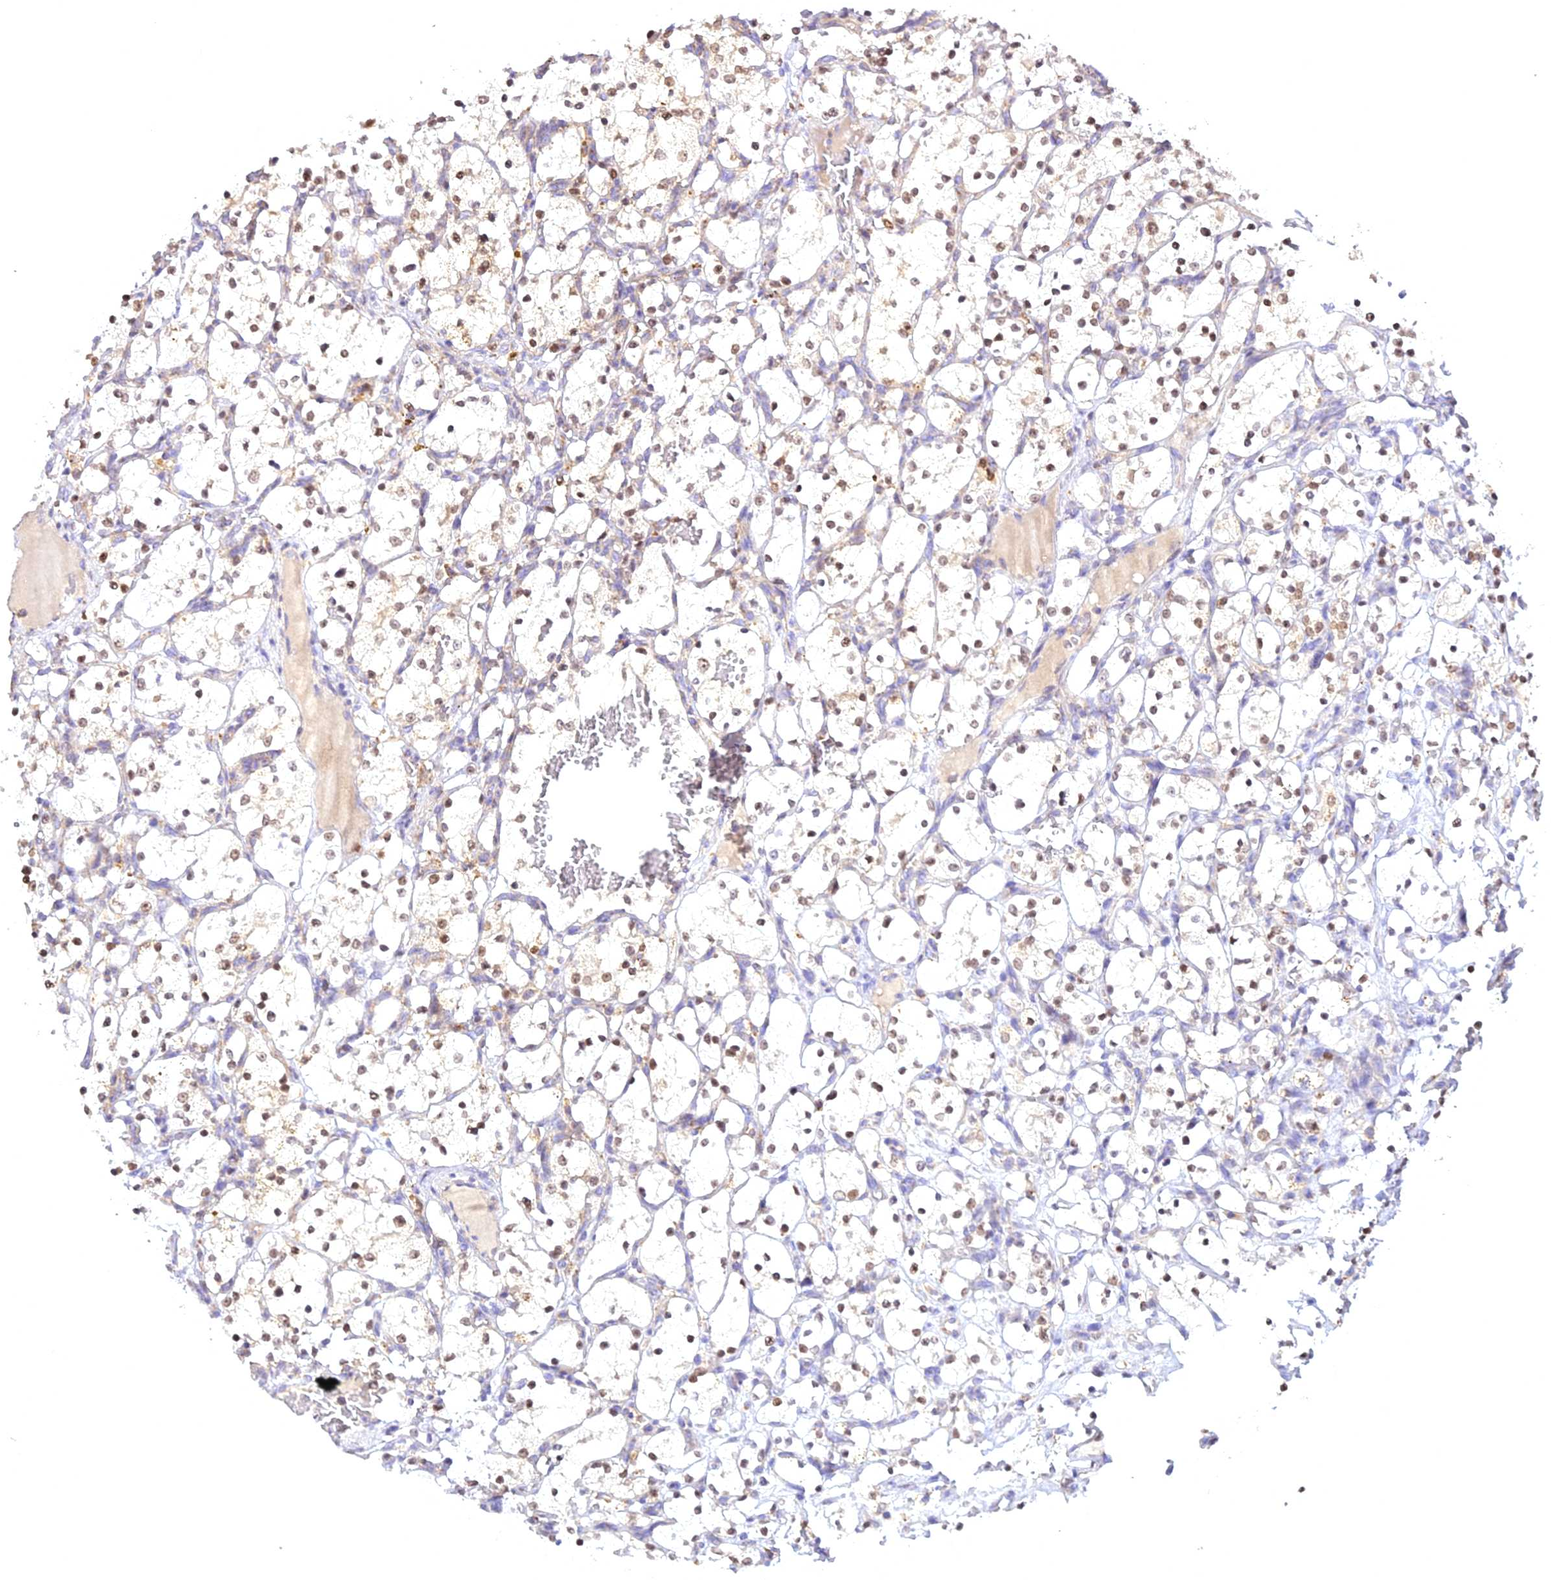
{"staining": {"intensity": "moderate", "quantity": "25%-75%", "location": "nuclear"}, "tissue": "renal cancer", "cell_type": "Tumor cells", "image_type": "cancer", "snomed": [{"axis": "morphology", "description": "Adenocarcinoma, NOS"}, {"axis": "topography", "description": "Kidney"}], "caption": "Brown immunohistochemical staining in adenocarcinoma (renal) displays moderate nuclear expression in about 25%-75% of tumor cells.", "gene": "CENPV", "patient": {"sex": "female", "age": 69}}